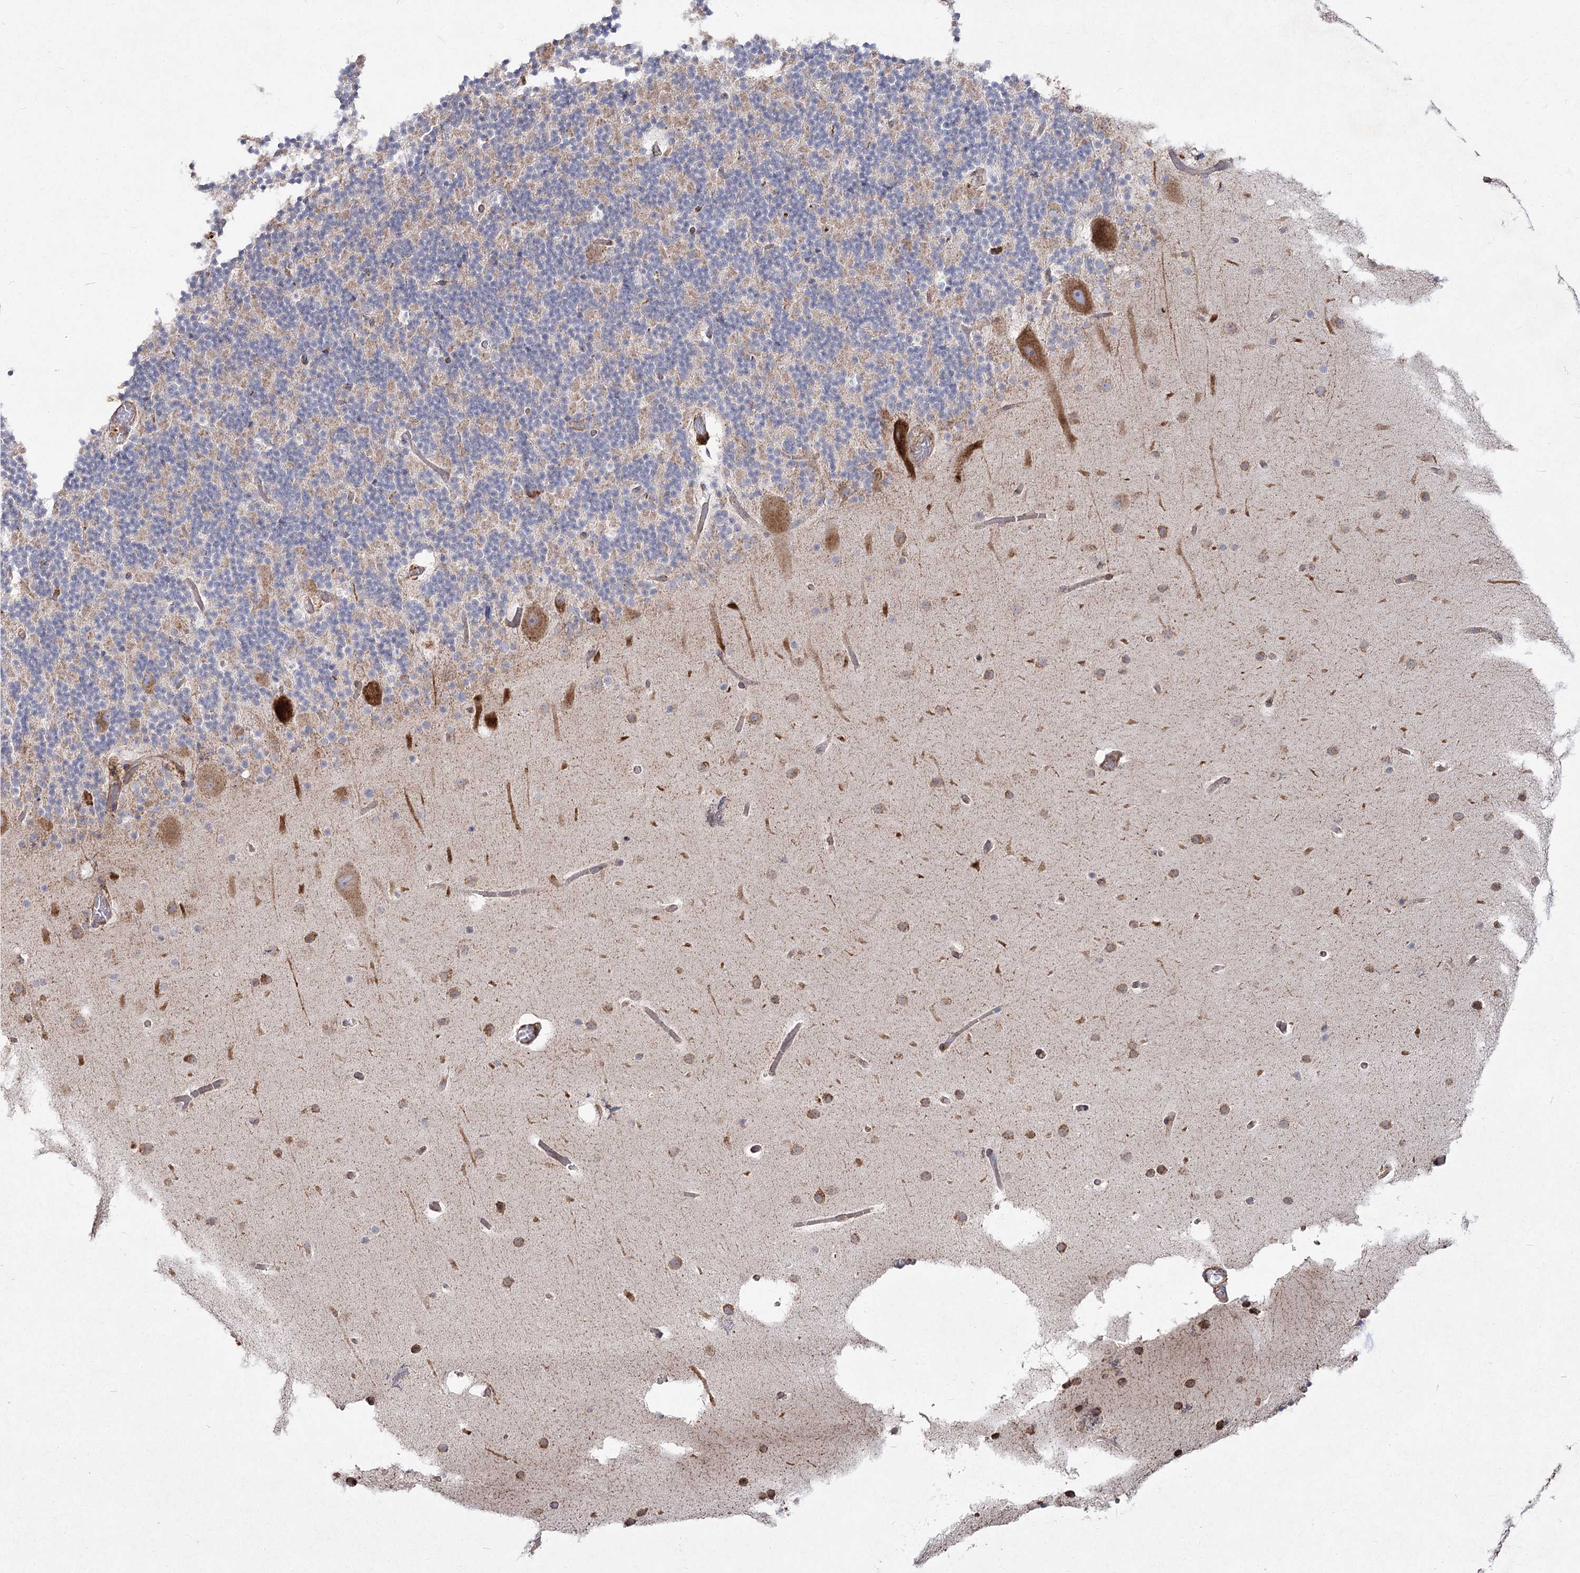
{"staining": {"intensity": "weak", "quantity": "25%-75%", "location": "cytoplasmic/membranous"}, "tissue": "cerebellum", "cell_type": "Cells in granular layer", "image_type": "normal", "snomed": [{"axis": "morphology", "description": "Normal tissue, NOS"}, {"axis": "topography", "description": "Cerebellum"}], "caption": "Cells in granular layer exhibit low levels of weak cytoplasmic/membranous staining in about 25%-75% of cells in normal human cerebellum.", "gene": "NHLRC2", "patient": {"sex": "male", "age": 57}}